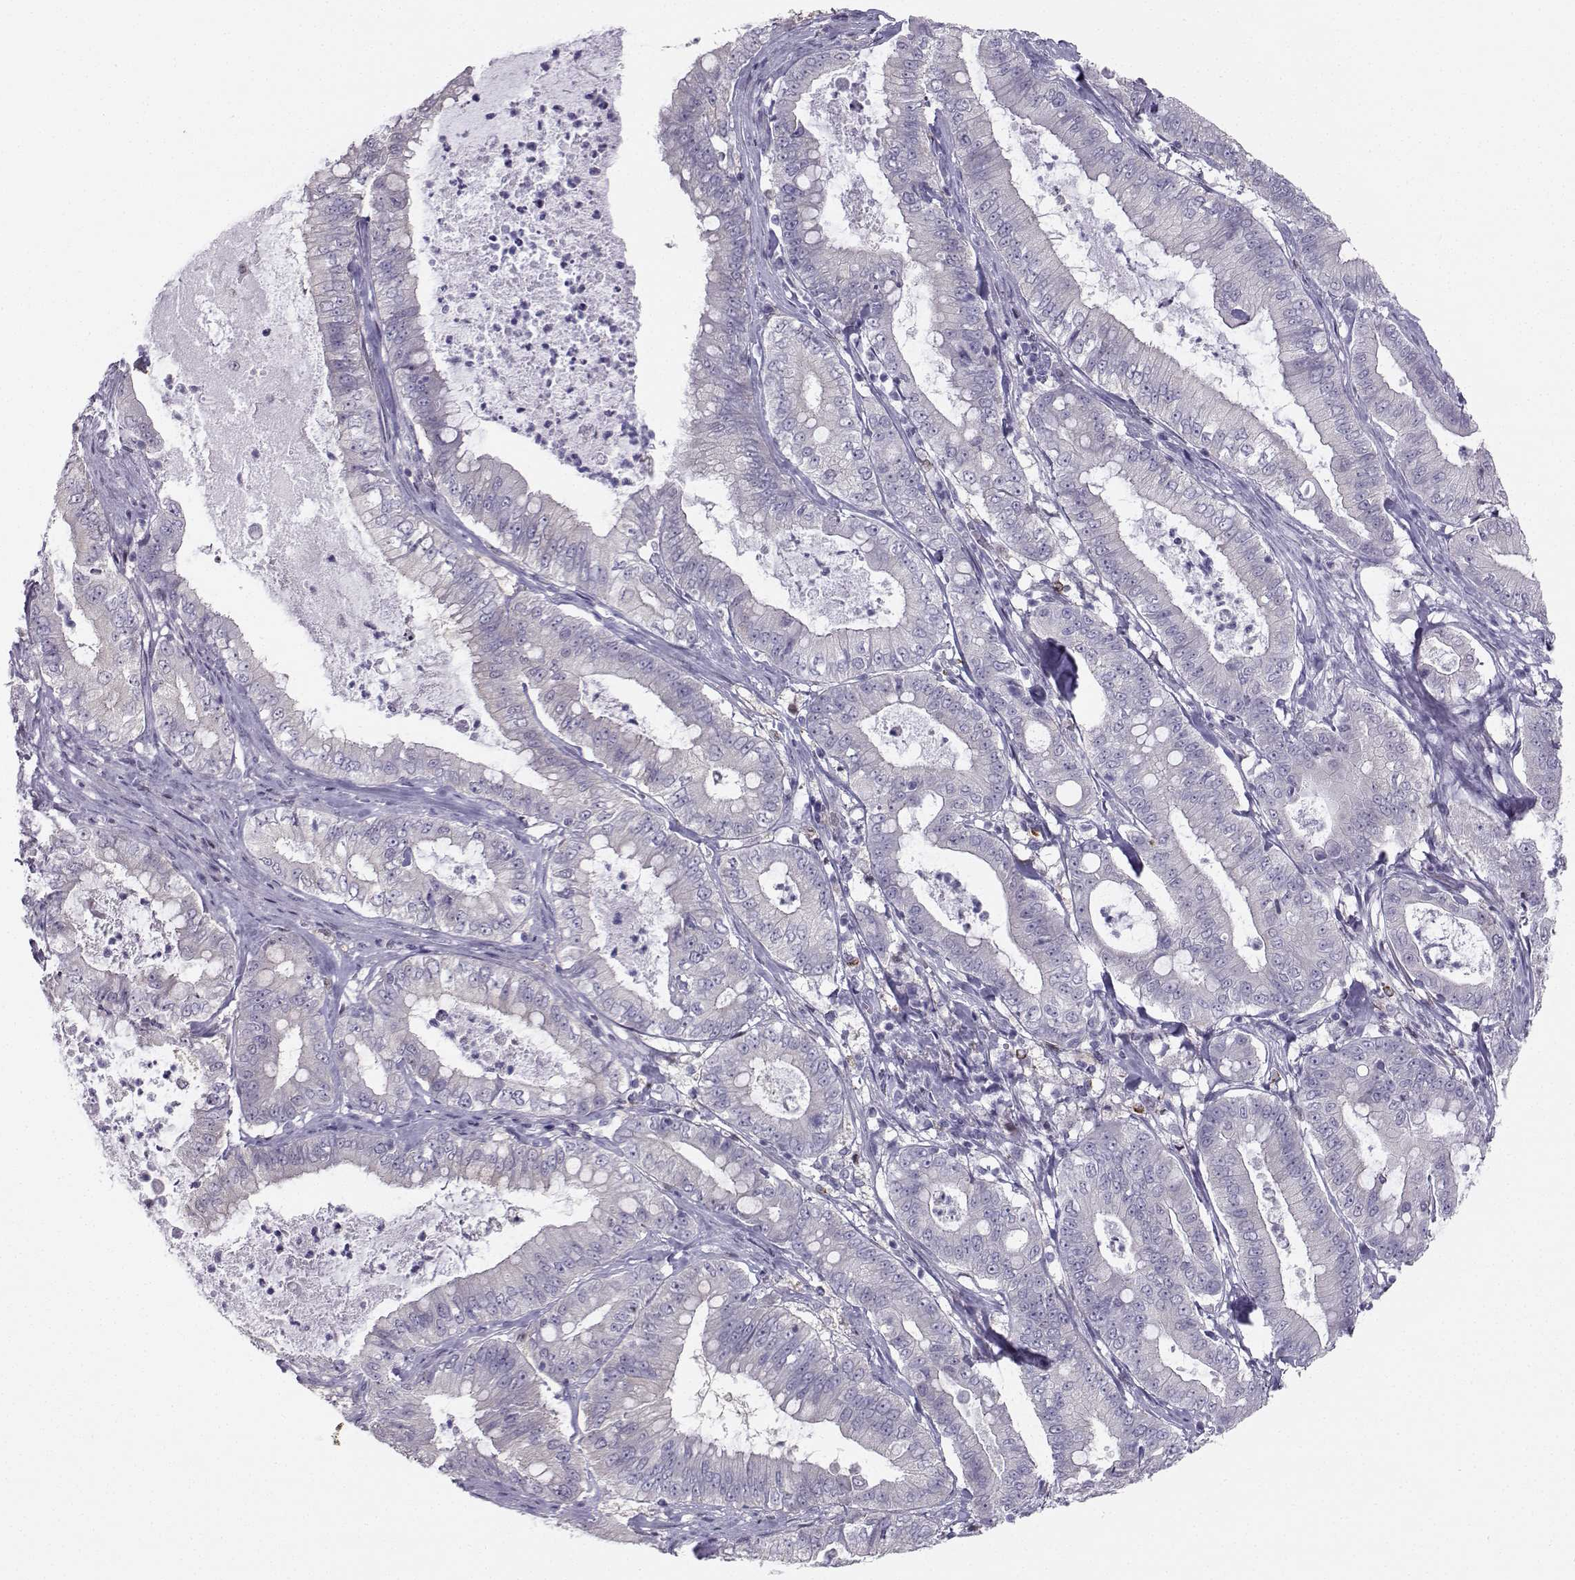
{"staining": {"intensity": "negative", "quantity": "none", "location": "none"}, "tissue": "pancreatic cancer", "cell_type": "Tumor cells", "image_type": "cancer", "snomed": [{"axis": "morphology", "description": "Adenocarcinoma, NOS"}, {"axis": "topography", "description": "Pancreas"}], "caption": "High magnification brightfield microscopy of pancreatic adenocarcinoma stained with DAB (brown) and counterstained with hematoxylin (blue): tumor cells show no significant staining.", "gene": "DCLK3", "patient": {"sex": "male", "age": 71}}